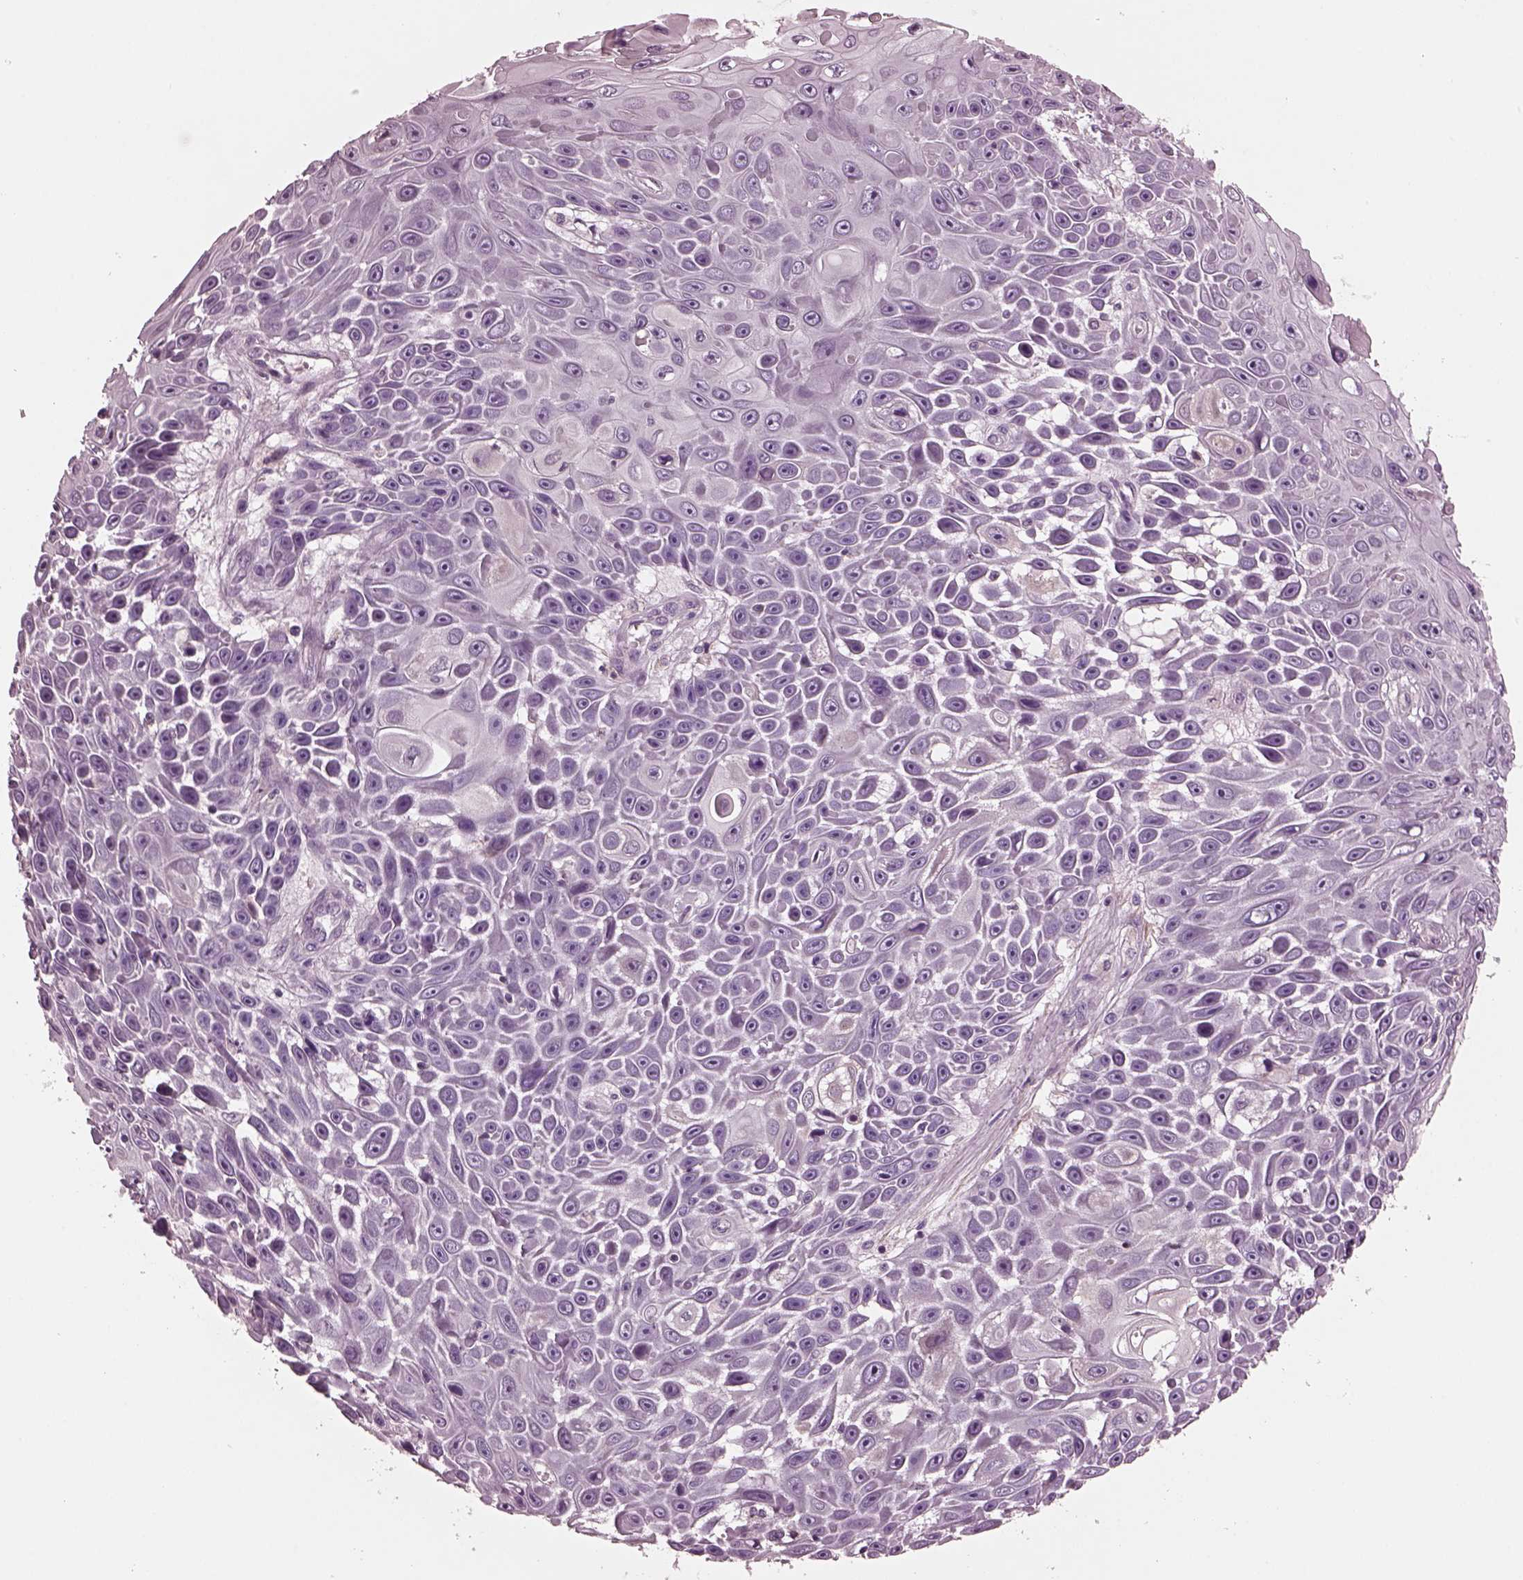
{"staining": {"intensity": "negative", "quantity": "none", "location": "none"}, "tissue": "skin cancer", "cell_type": "Tumor cells", "image_type": "cancer", "snomed": [{"axis": "morphology", "description": "Squamous cell carcinoma, NOS"}, {"axis": "topography", "description": "Skin"}], "caption": "Immunohistochemical staining of squamous cell carcinoma (skin) displays no significant positivity in tumor cells. (Stains: DAB immunohistochemistry (IHC) with hematoxylin counter stain, Microscopy: brightfield microscopy at high magnification).", "gene": "GDF11", "patient": {"sex": "male", "age": 82}}